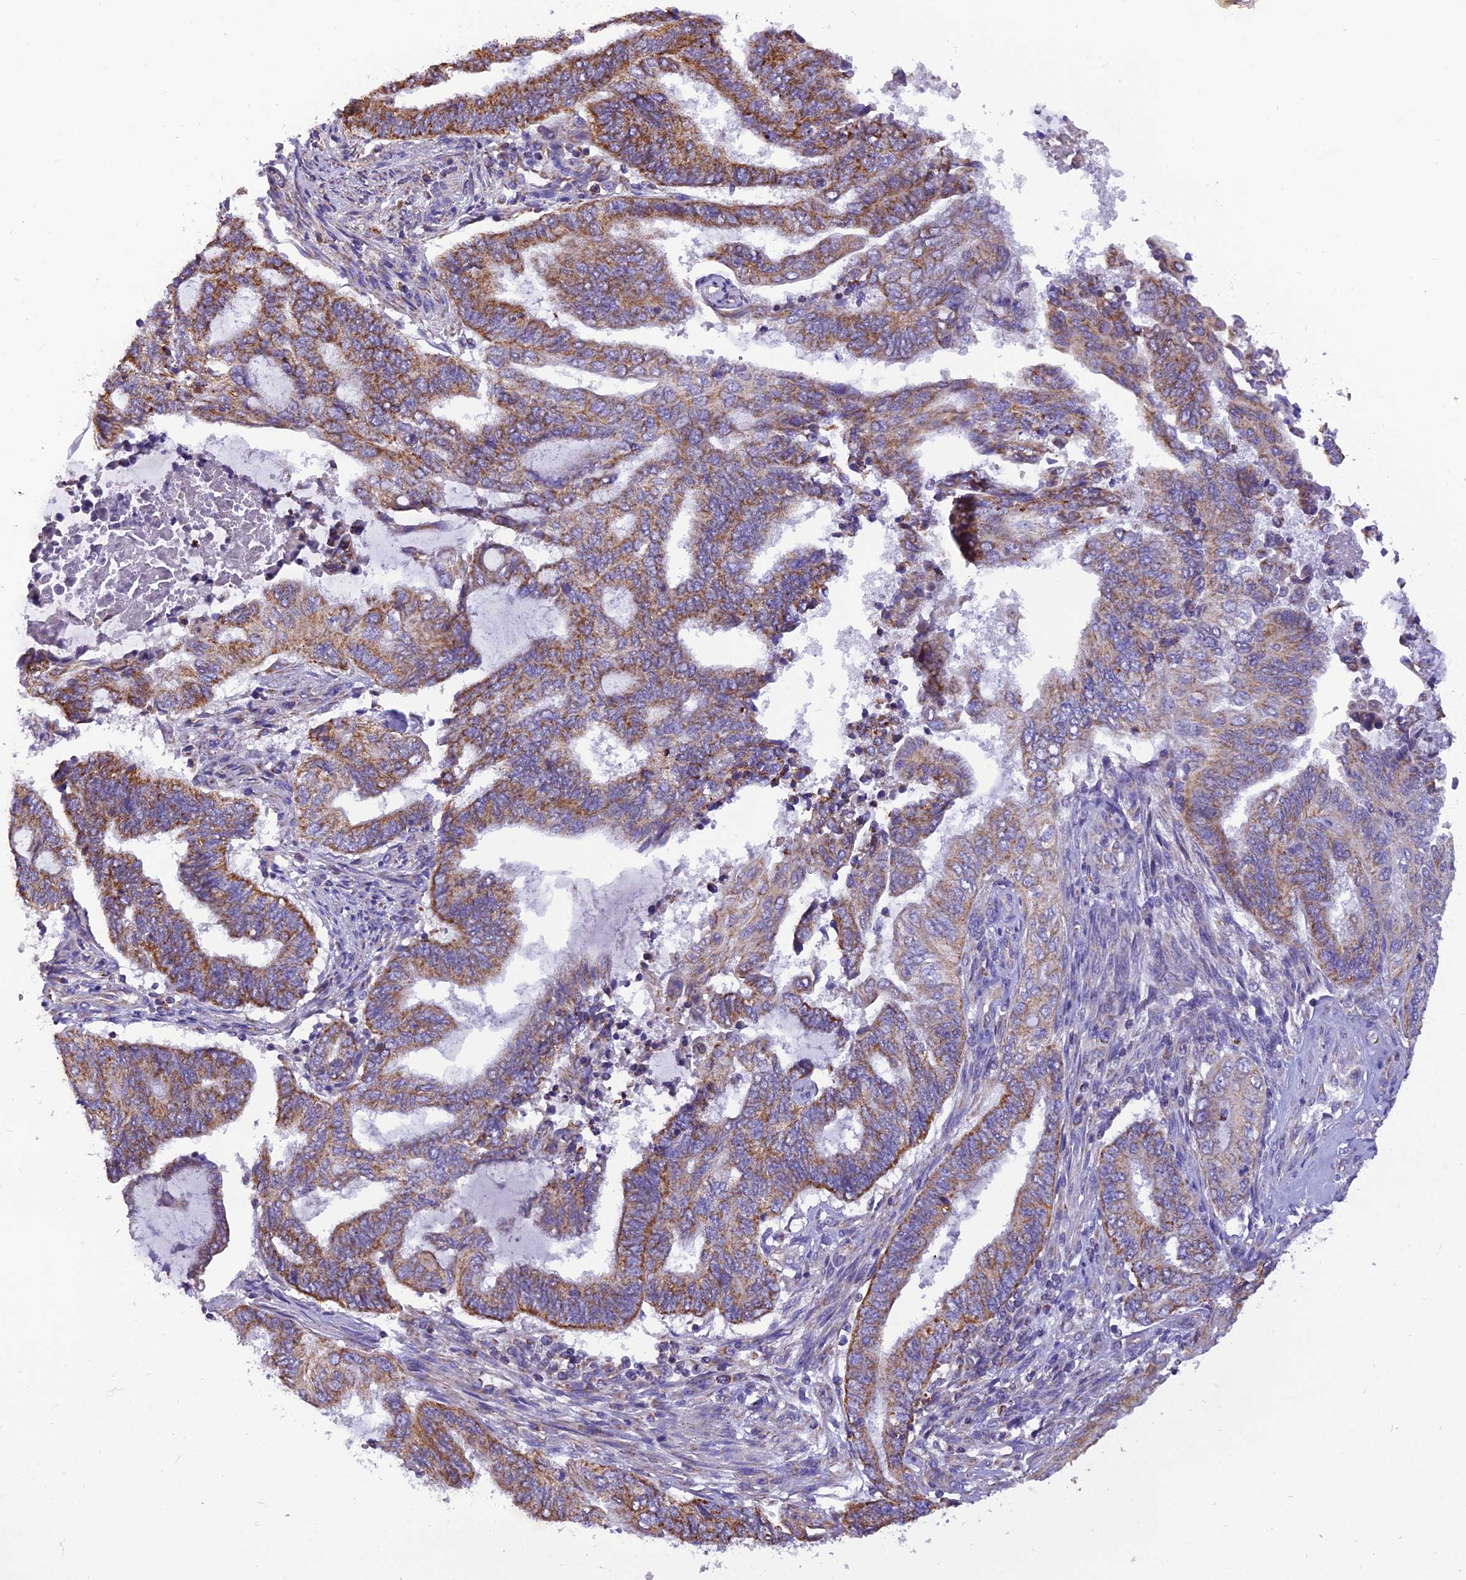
{"staining": {"intensity": "moderate", "quantity": ">75%", "location": "cytoplasmic/membranous"}, "tissue": "endometrial cancer", "cell_type": "Tumor cells", "image_type": "cancer", "snomed": [{"axis": "morphology", "description": "Adenocarcinoma, NOS"}, {"axis": "topography", "description": "Uterus"}, {"axis": "topography", "description": "Endometrium"}], "caption": "Human adenocarcinoma (endometrial) stained for a protein (brown) demonstrates moderate cytoplasmic/membranous positive positivity in approximately >75% of tumor cells.", "gene": "GPD1", "patient": {"sex": "female", "age": 70}}